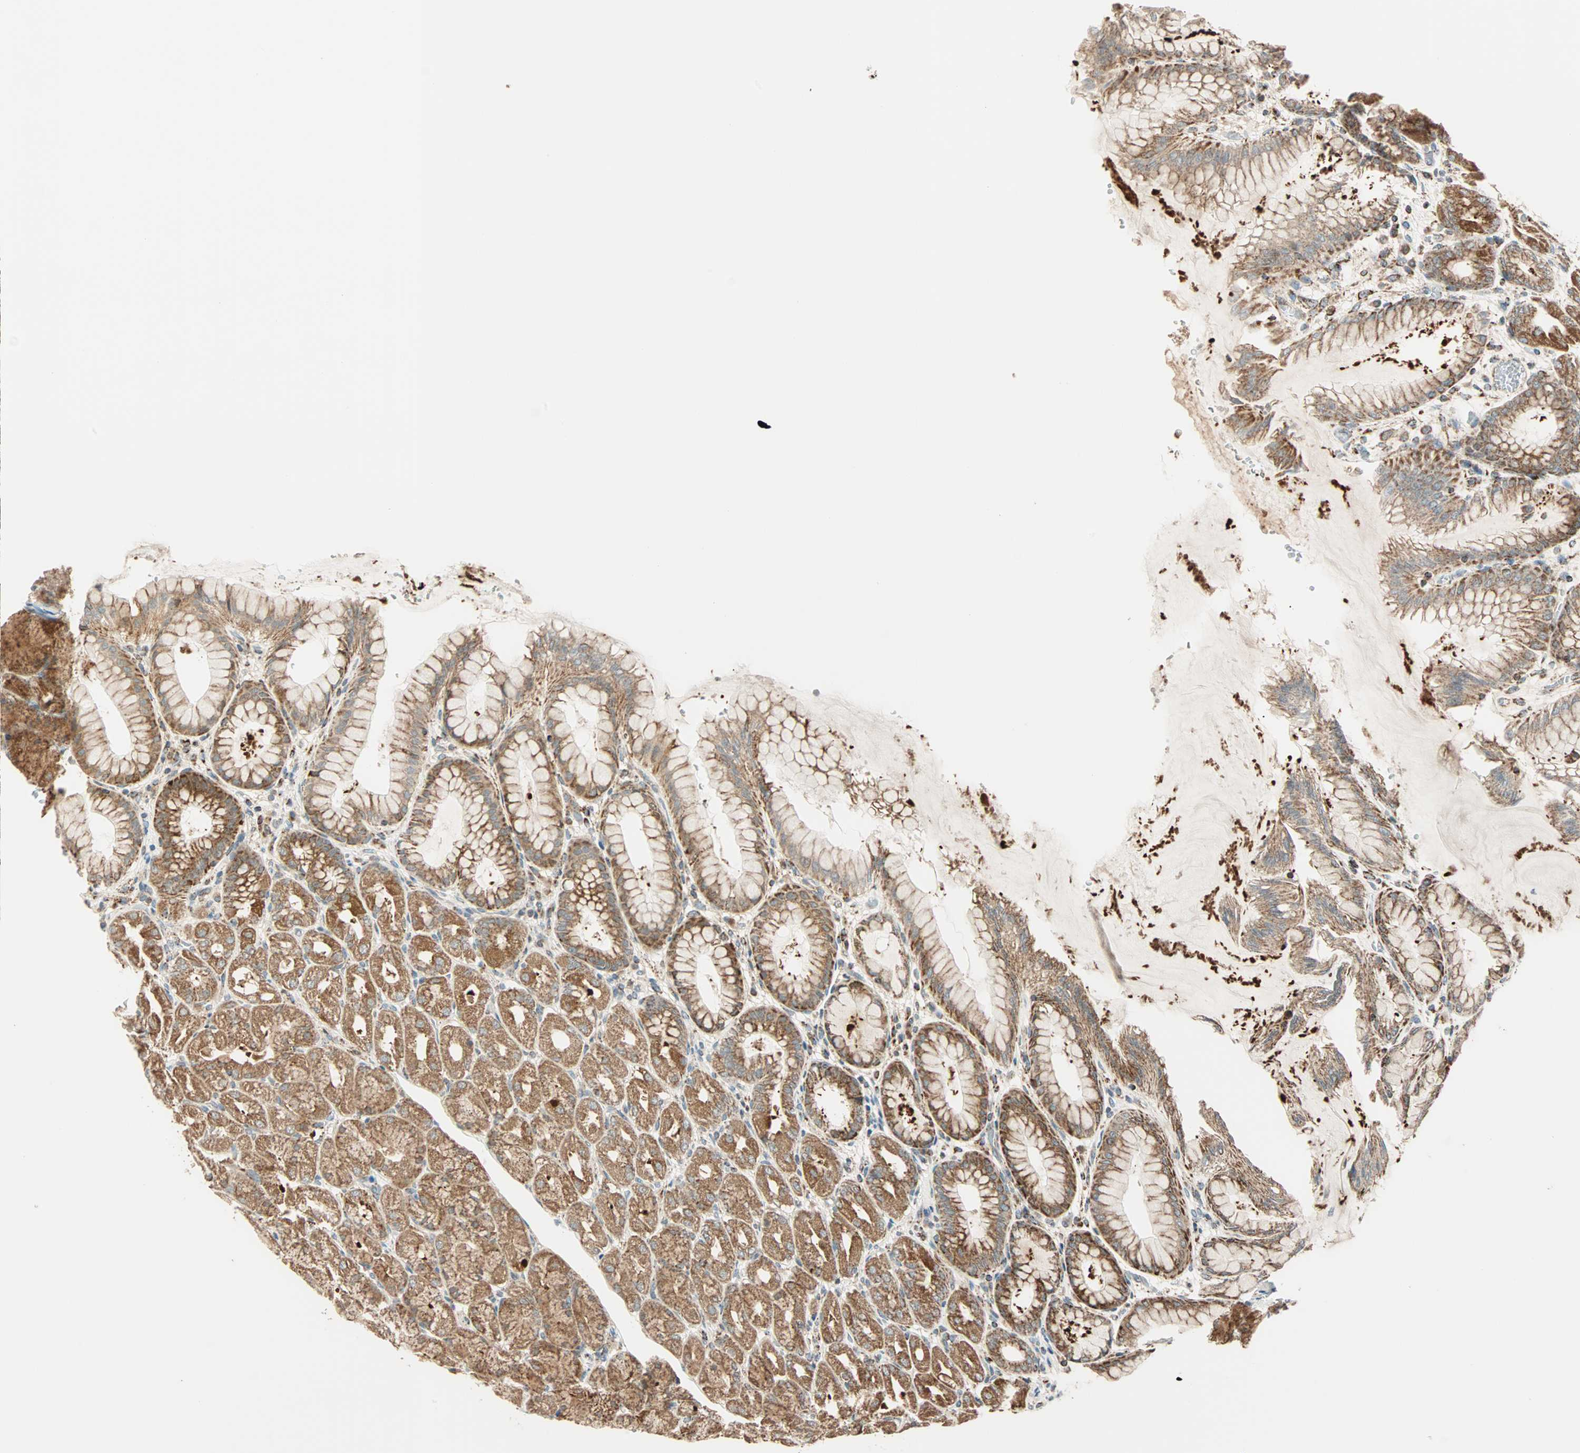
{"staining": {"intensity": "moderate", "quantity": ">75%", "location": "cytoplasmic/membranous"}, "tissue": "stomach", "cell_type": "Glandular cells", "image_type": "normal", "snomed": [{"axis": "morphology", "description": "Normal tissue, NOS"}, {"axis": "topography", "description": "Stomach, upper"}], "caption": "A photomicrograph showing moderate cytoplasmic/membranous expression in approximately >75% of glandular cells in normal stomach, as visualized by brown immunohistochemical staining.", "gene": "SPRY4", "patient": {"sex": "female", "age": 56}}